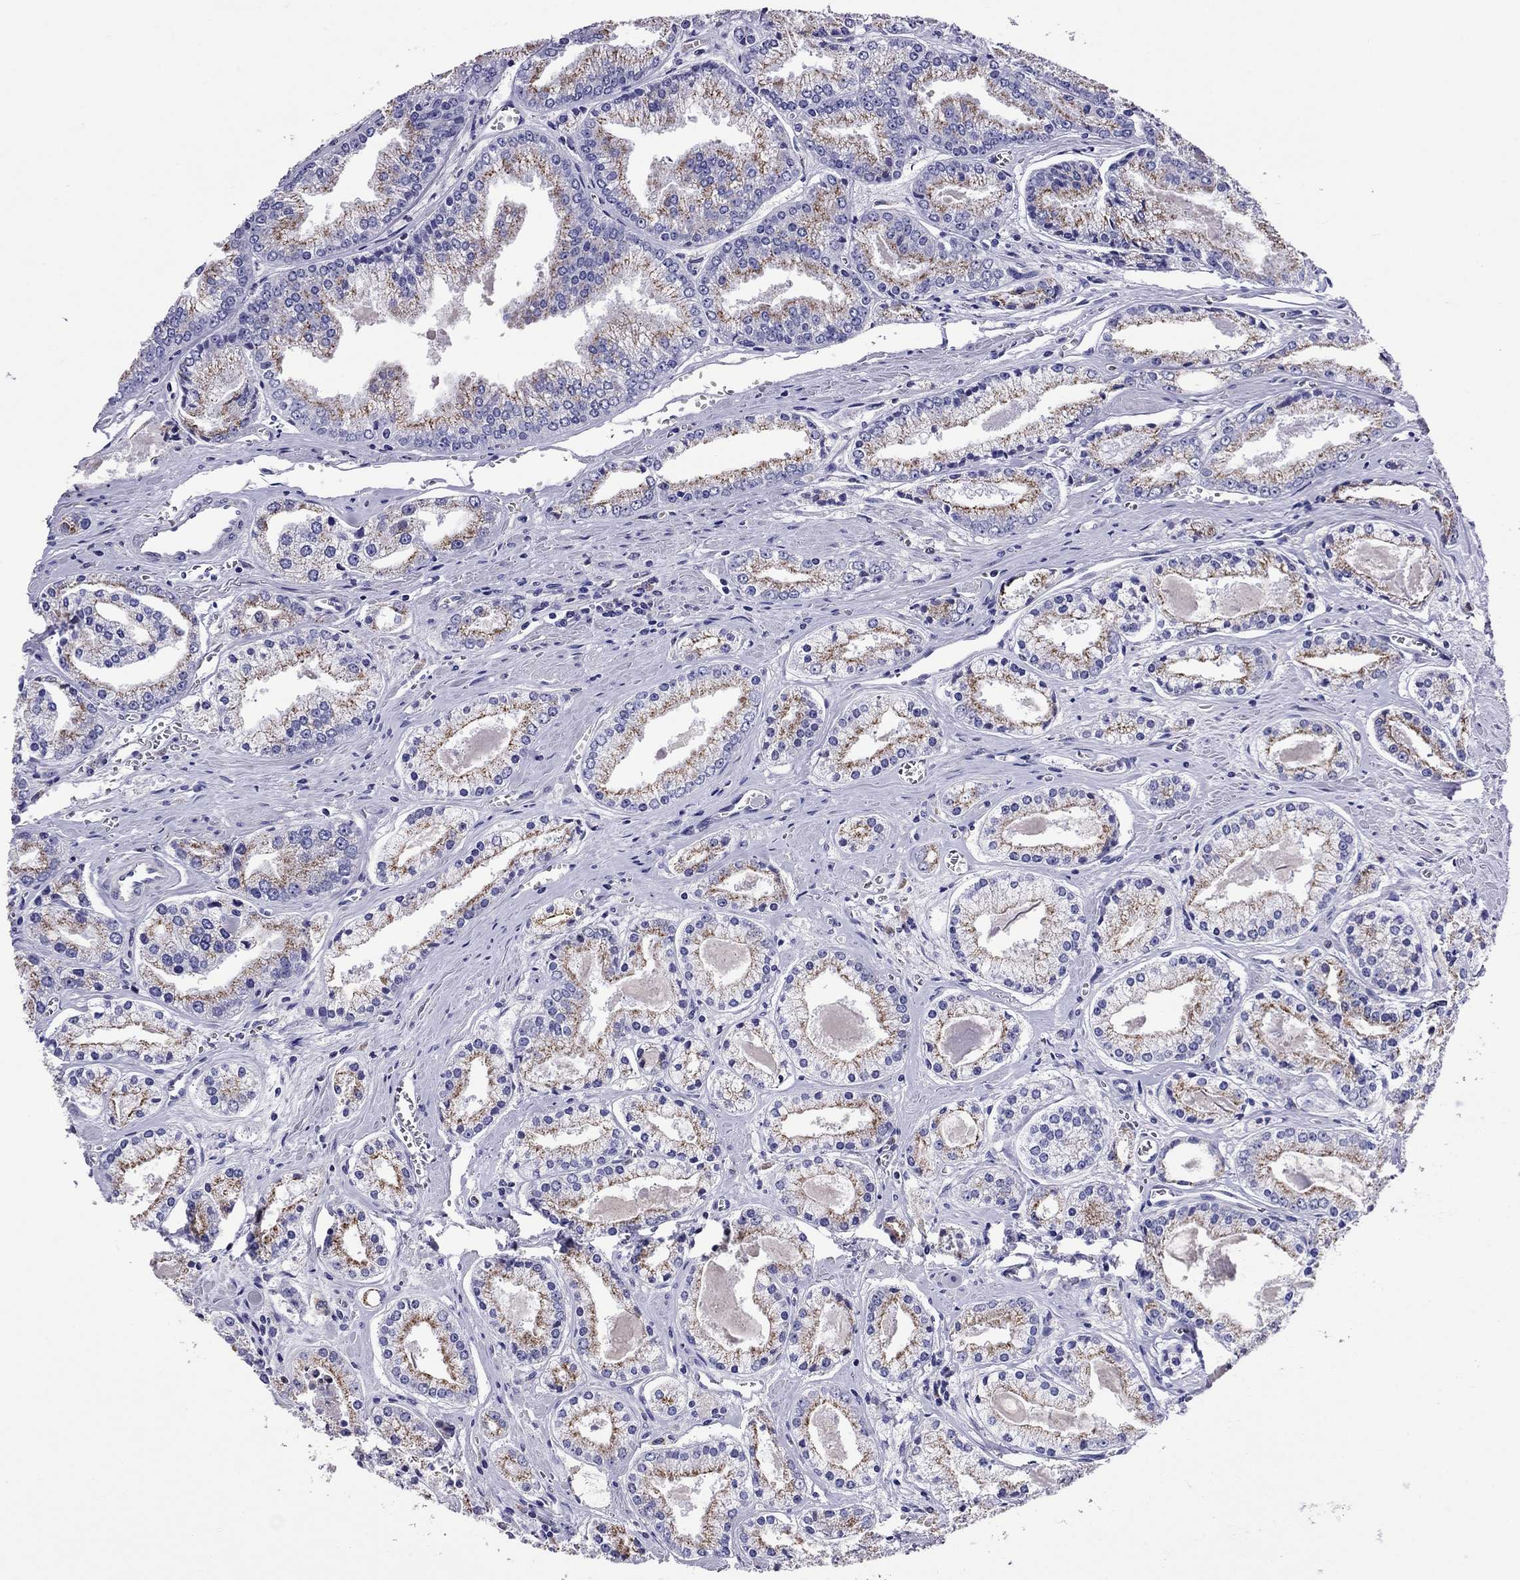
{"staining": {"intensity": "moderate", "quantity": "<25%", "location": "cytoplasmic/membranous"}, "tissue": "prostate cancer", "cell_type": "Tumor cells", "image_type": "cancer", "snomed": [{"axis": "morphology", "description": "Adenocarcinoma, NOS"}, {"axis": "topography", "description": "Prostate"}], "caption": "Prostate cancer stained with immunohistochemistry shows moderate cytoplasmic/membranous expression in approximately <25% of tumor cells.", "gene": "SCG2", "patient": {"sex": "male", "age": 72}}